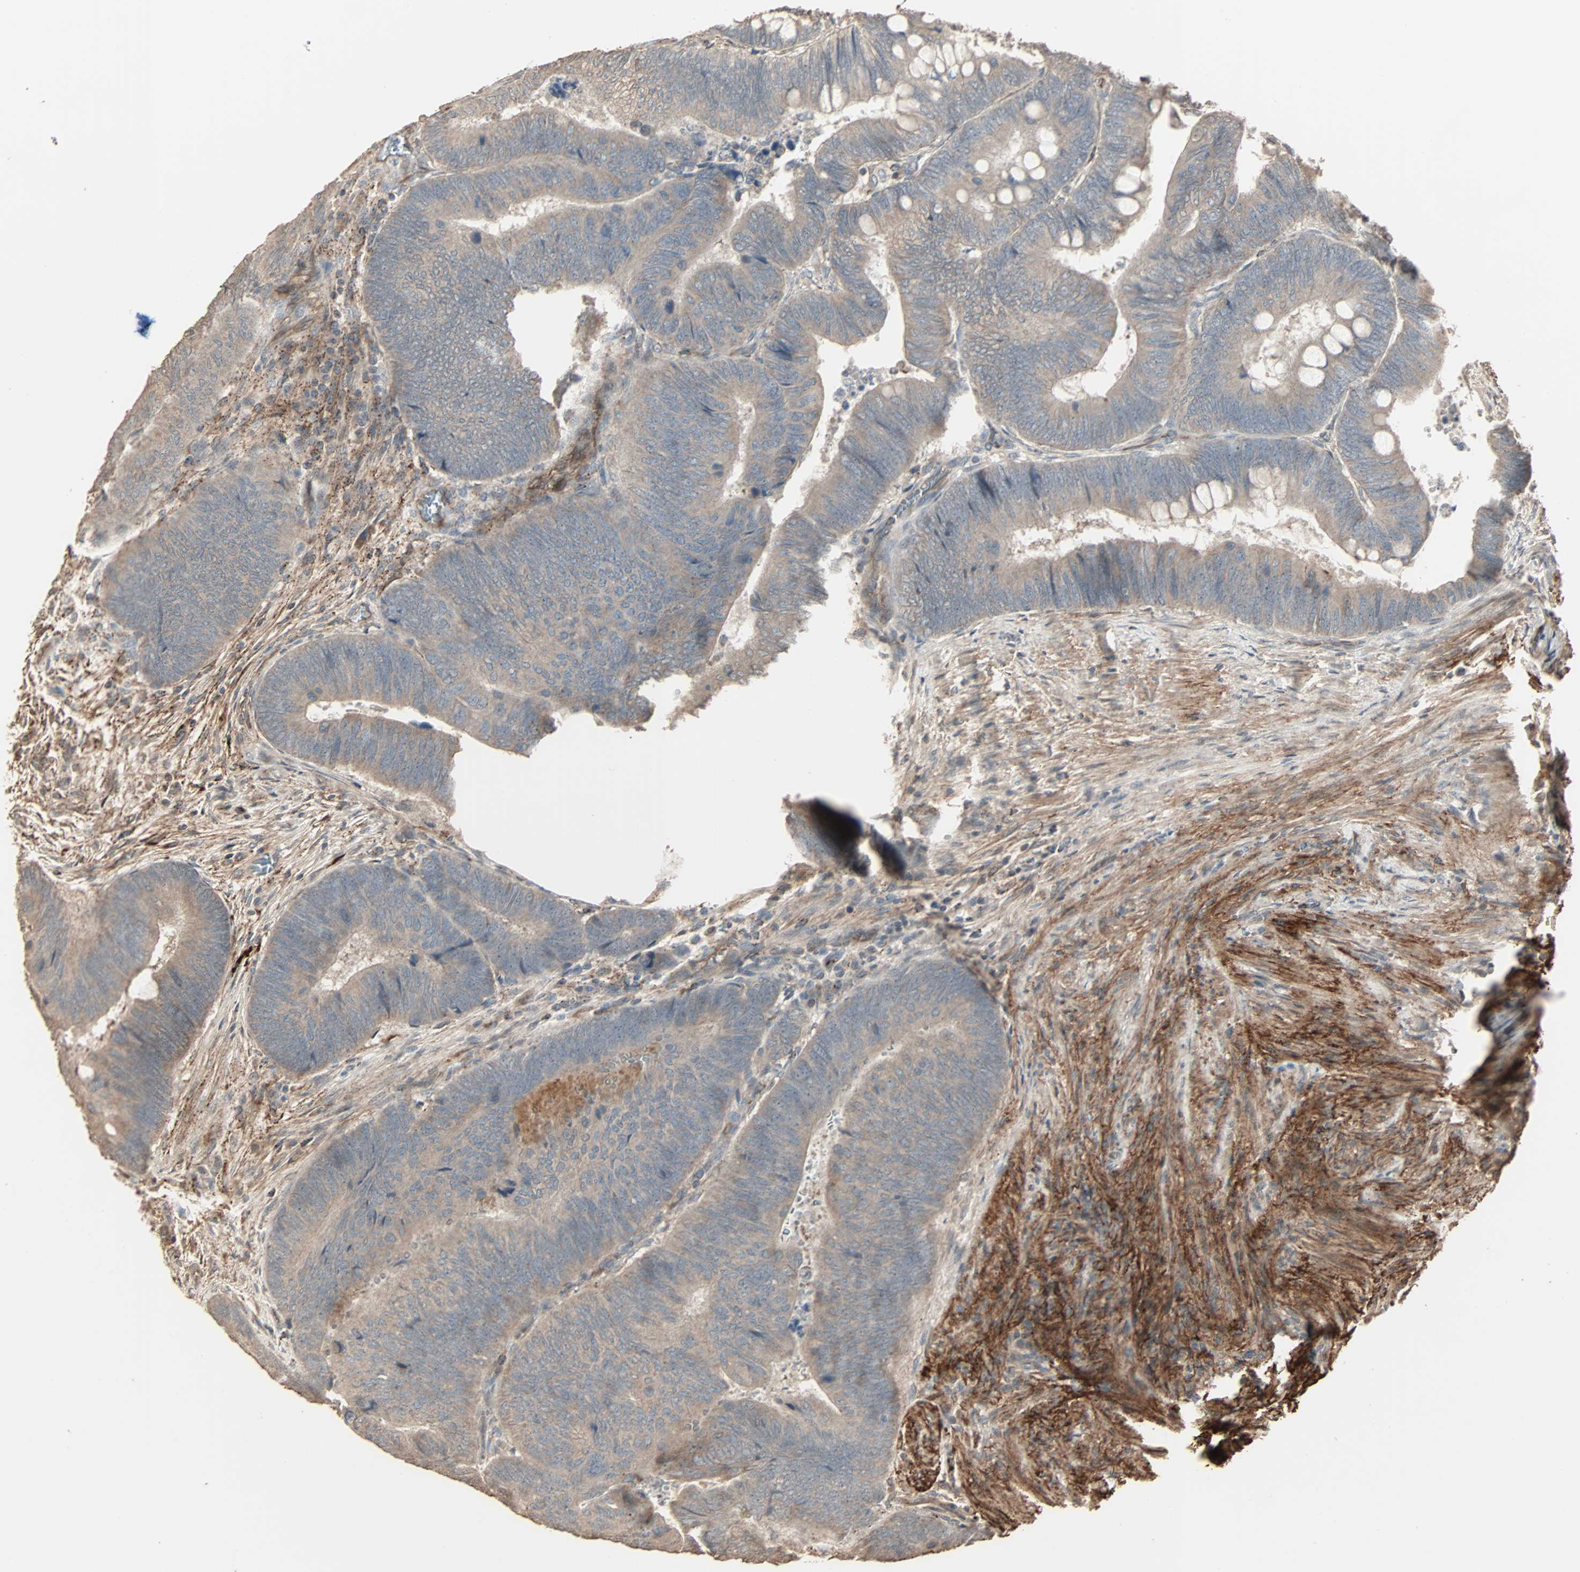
{"staining": {"intensity": "weak", "quantity": ">75%", "location": "cytoplasmic/membranous"}, "tissue": "colorectal cancer", "cell_type": "Tumor cells", "image_type": "cancer", "snomed": [{"axis": "morphology", "description": "Normal tissue, NOS"}, {"axis": "morphology", "description": "Adenocarcinoma, NOS"}, {"axis": "topography", "description": "Rectum"}, {"axis": "topography", "description": "Peripheral nerve tissue"}], "caption": "Colorectal adenocarcinoma stained with a protein marker displays weak staining in tumor cells.", "gene": "CALCRL", "patient": {"sex": "male", "age": 92}}